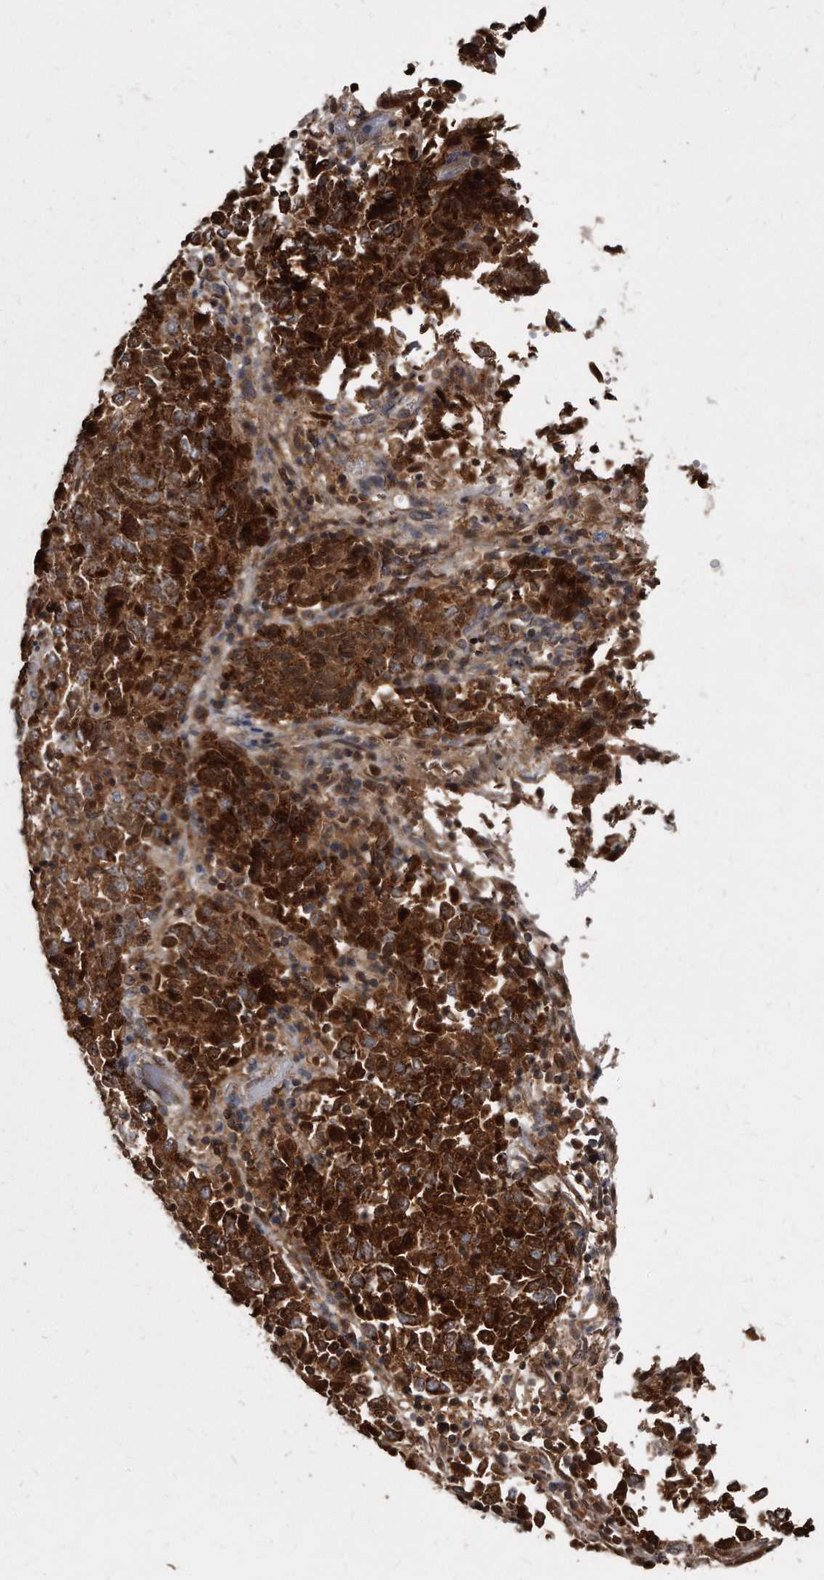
{"staining": {"intensity": "strong", "quantity": ">75%", "location": "cytoplasmic/membranous"}, "tissue": "endometrial cancer", "cell_type": "Tumor cells", "image_type": "cancer", "snomed": [{"axis": "morphology", "description": "Adenocarcinoma, NOS"}, {"axis": "topography", "description": "Endometrium"}], "caption": "Immunohistochemical staining of human adenocarcinoma (endometrial) exhibits strong cytoplasmic/membranous protein staining in about >75% of tumor cells.", "gene": "FAM136A", "patient": {"sex": "female", "age": 80}}